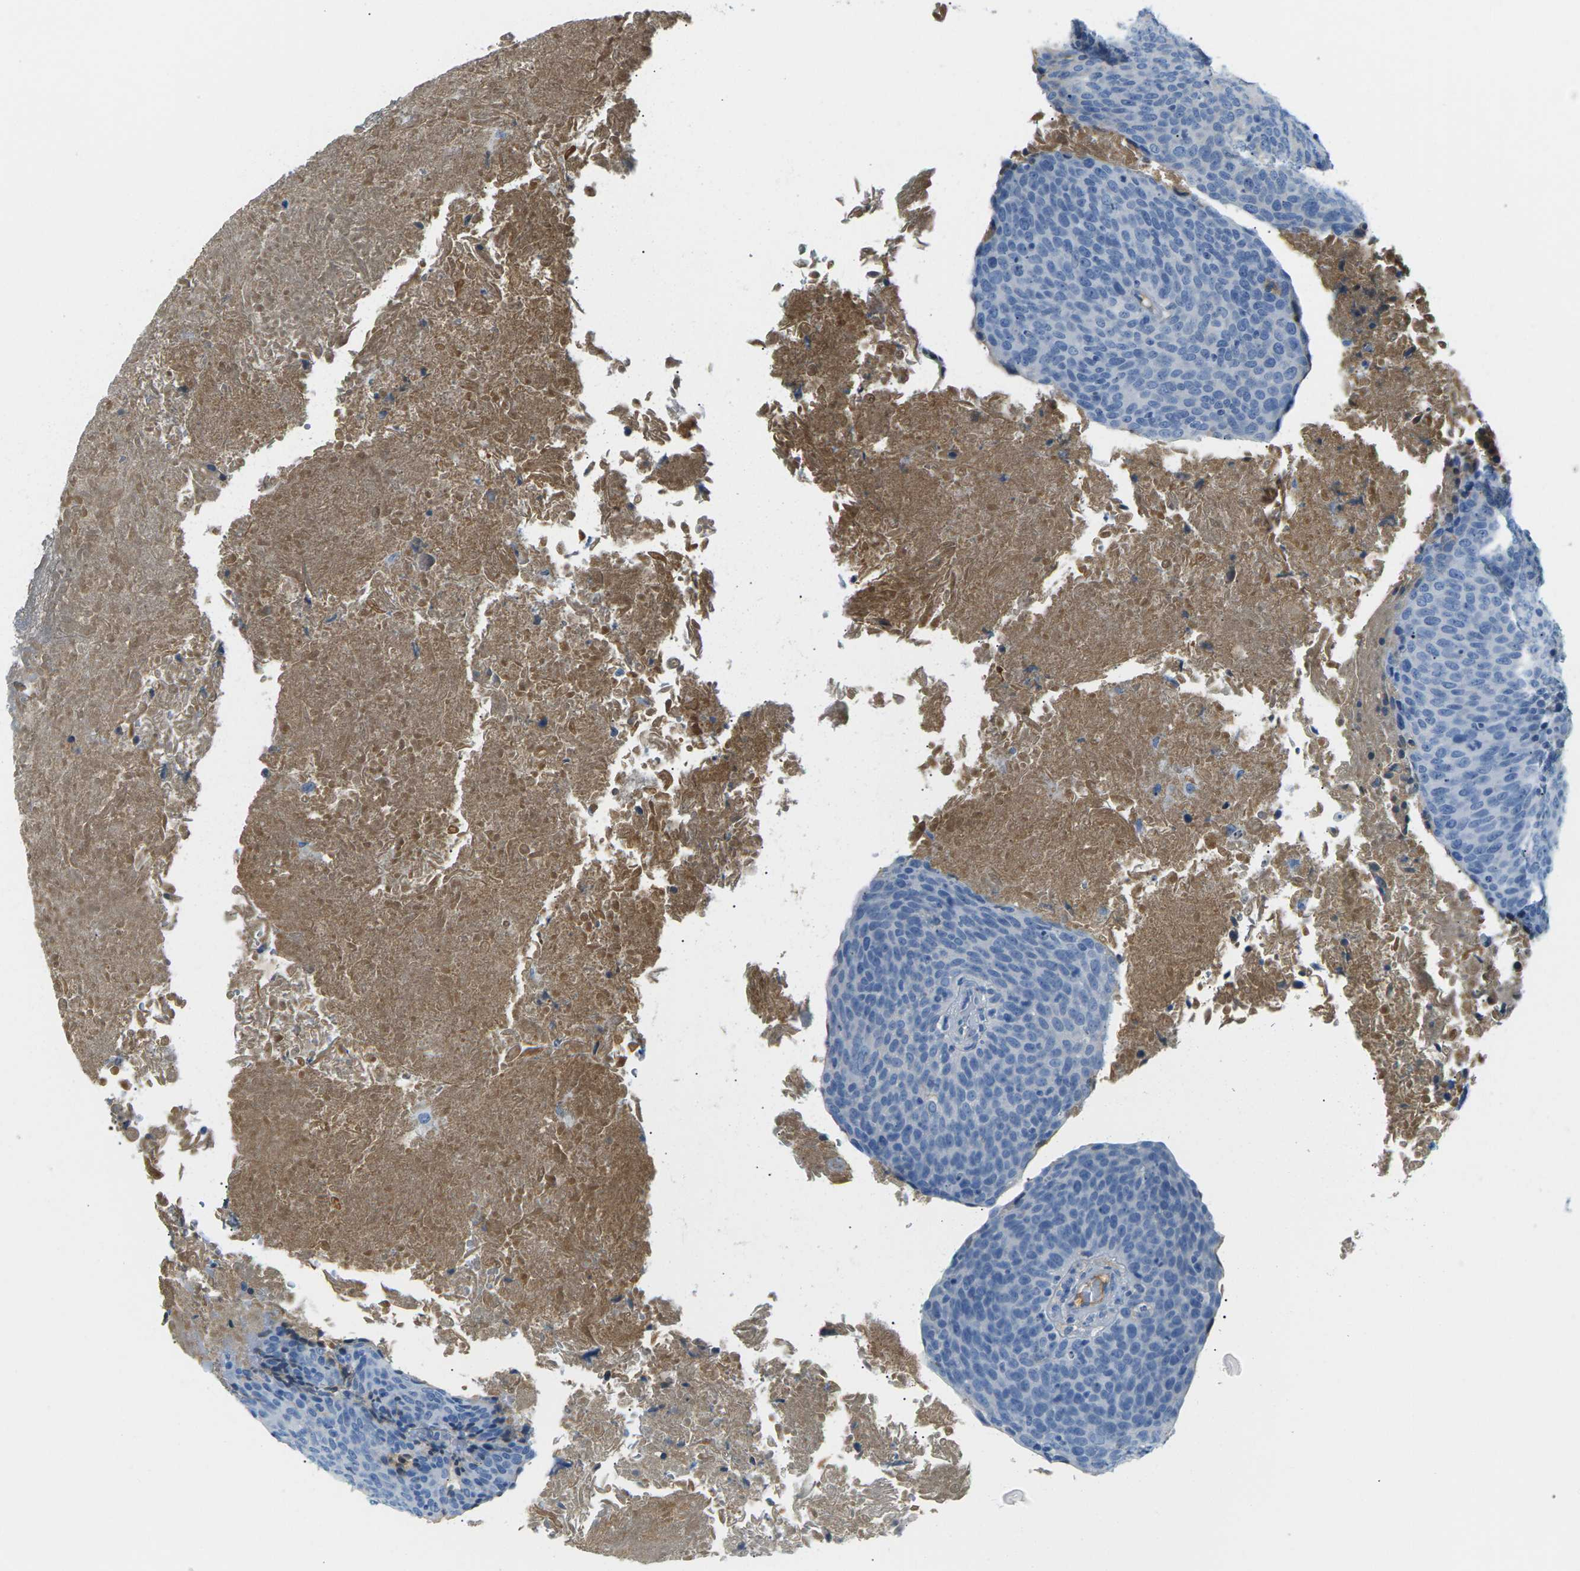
{"staining": {"intensity": "negative", "quantity": "none", "location": "none"}, "tissue": "head and neck cancer", "cell_type": "Tumor cells", "image_type": "cancer", "snomed": [{"axis": "morphology", "description": "Squamous cell carcinoma, NOS"}, {"axis": "morphology", "description": "Squamous cell carcinoma, metastatic, NOS"}, {"axis": "topography", "description": "Lymph node"}, {"axis": "topography", "description": "Head-Neck"}], "caption": "Protein analysis of head and neck cancer exhibits no significant staining in tumor cells.", "gene": "CFI", "patient": {"sex": "male", "age": 62}}